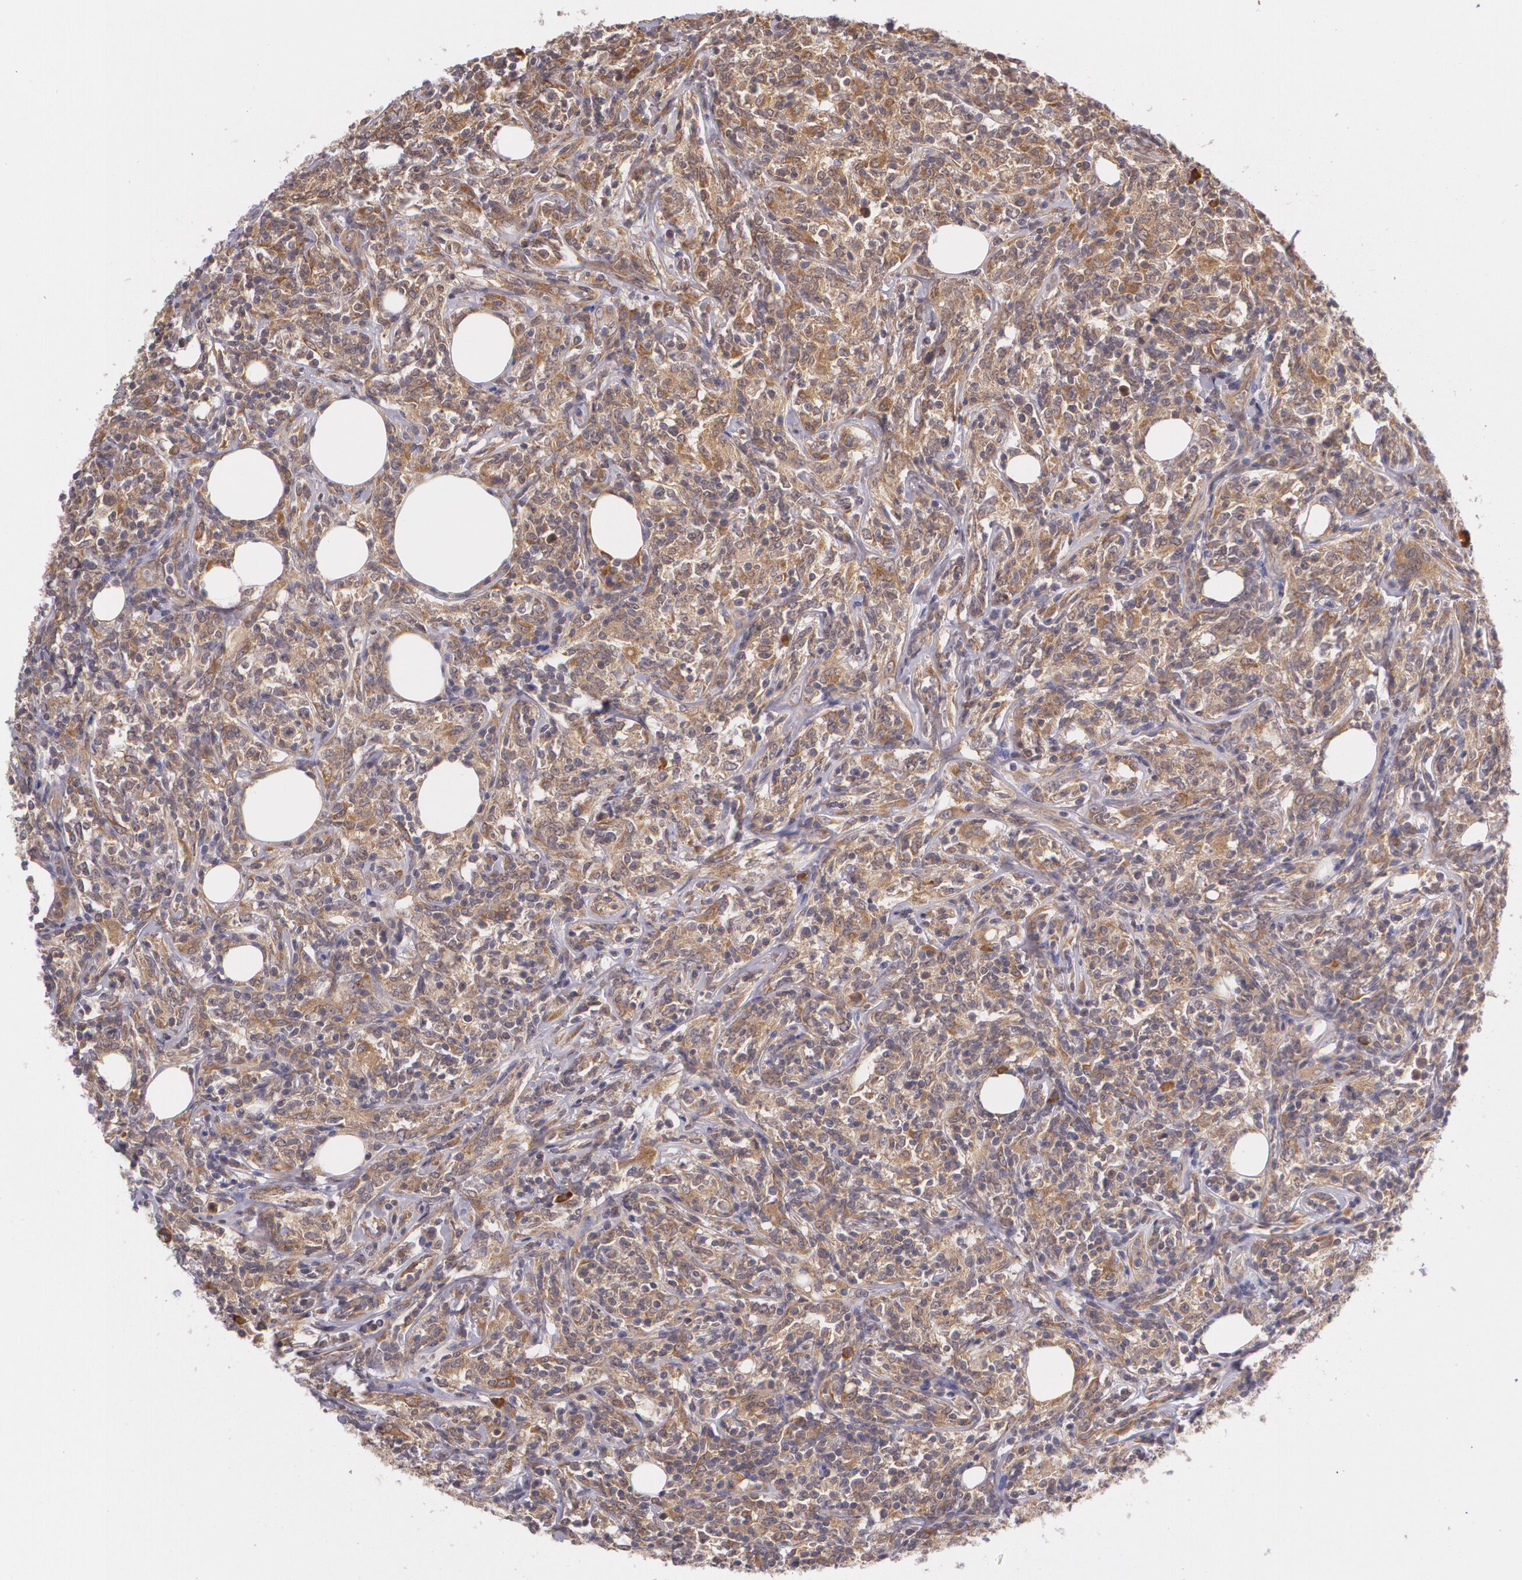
{"staining": {"intensity": "moderate", "quantity": ">75%", "location": "cytoplasmic/membranous"}, "tissue": "lymphoma", "cell_type": "Tumor cells", "image_type": "cancer", "snomed": [{"axis": "morphology", "description": "Malignant lymphoma, non-Hodgkin's type, High grade"}, {"axis": "topography", "description": "Lymph node"}], "caption": "Immunohistochemical staining of lymphoma reveals medium levels of moderate cytoplasmic/membranous protein expression in about >75% of tumor cells.", "gene": "CCL17", "patient": {"sex": "female", "age": 84}}